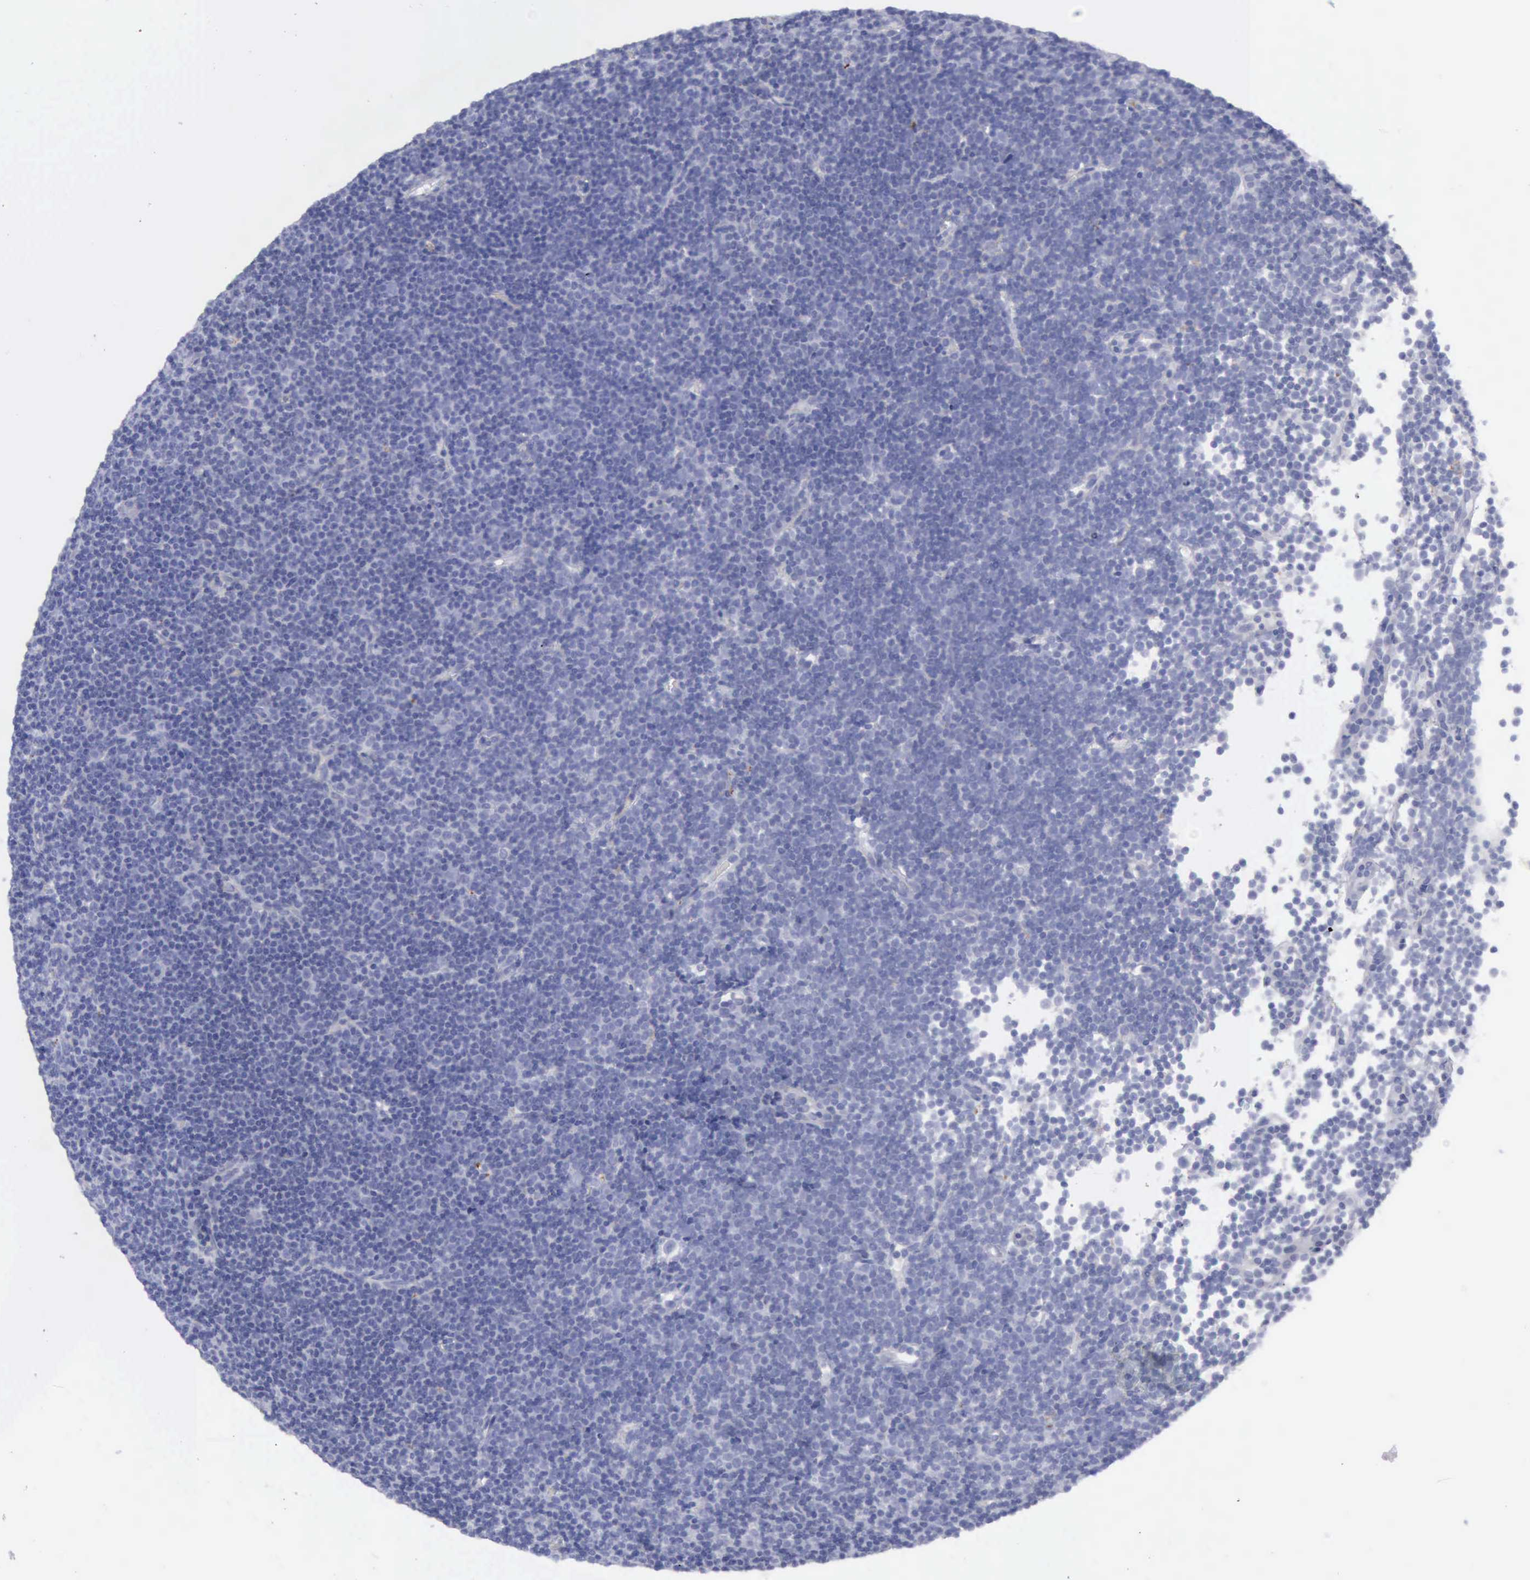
{"staining": {"intensity": "negative", "quantity": "none", "location": "none"}, "tissue": "lymphoma", "cell_type": "Tumor cells", "image_type": "cancer", "snomed": [{"axis": "morphology", "description": "Malignant lymphoma, non-Hodgkin's type, Low grade"}, {"axis": "topography", "description": "Lymph node"}], "caption": "Immunohistochemistry photomicrograph of neoplastic tissue: malignant lymphoma, non-Hodgkin's type (low-grade) stained with DAB exhibits no significant protein staining in tumor cells. The staining was performed using DAB (3,3'-diaminobenzidine) to visualize the protein expression in brown, while the nuclei were stained in blue with hematoxylin (Magnification: 20x).", "gene": "CTSS", "patient": {"sex": "male", "age": 57}}